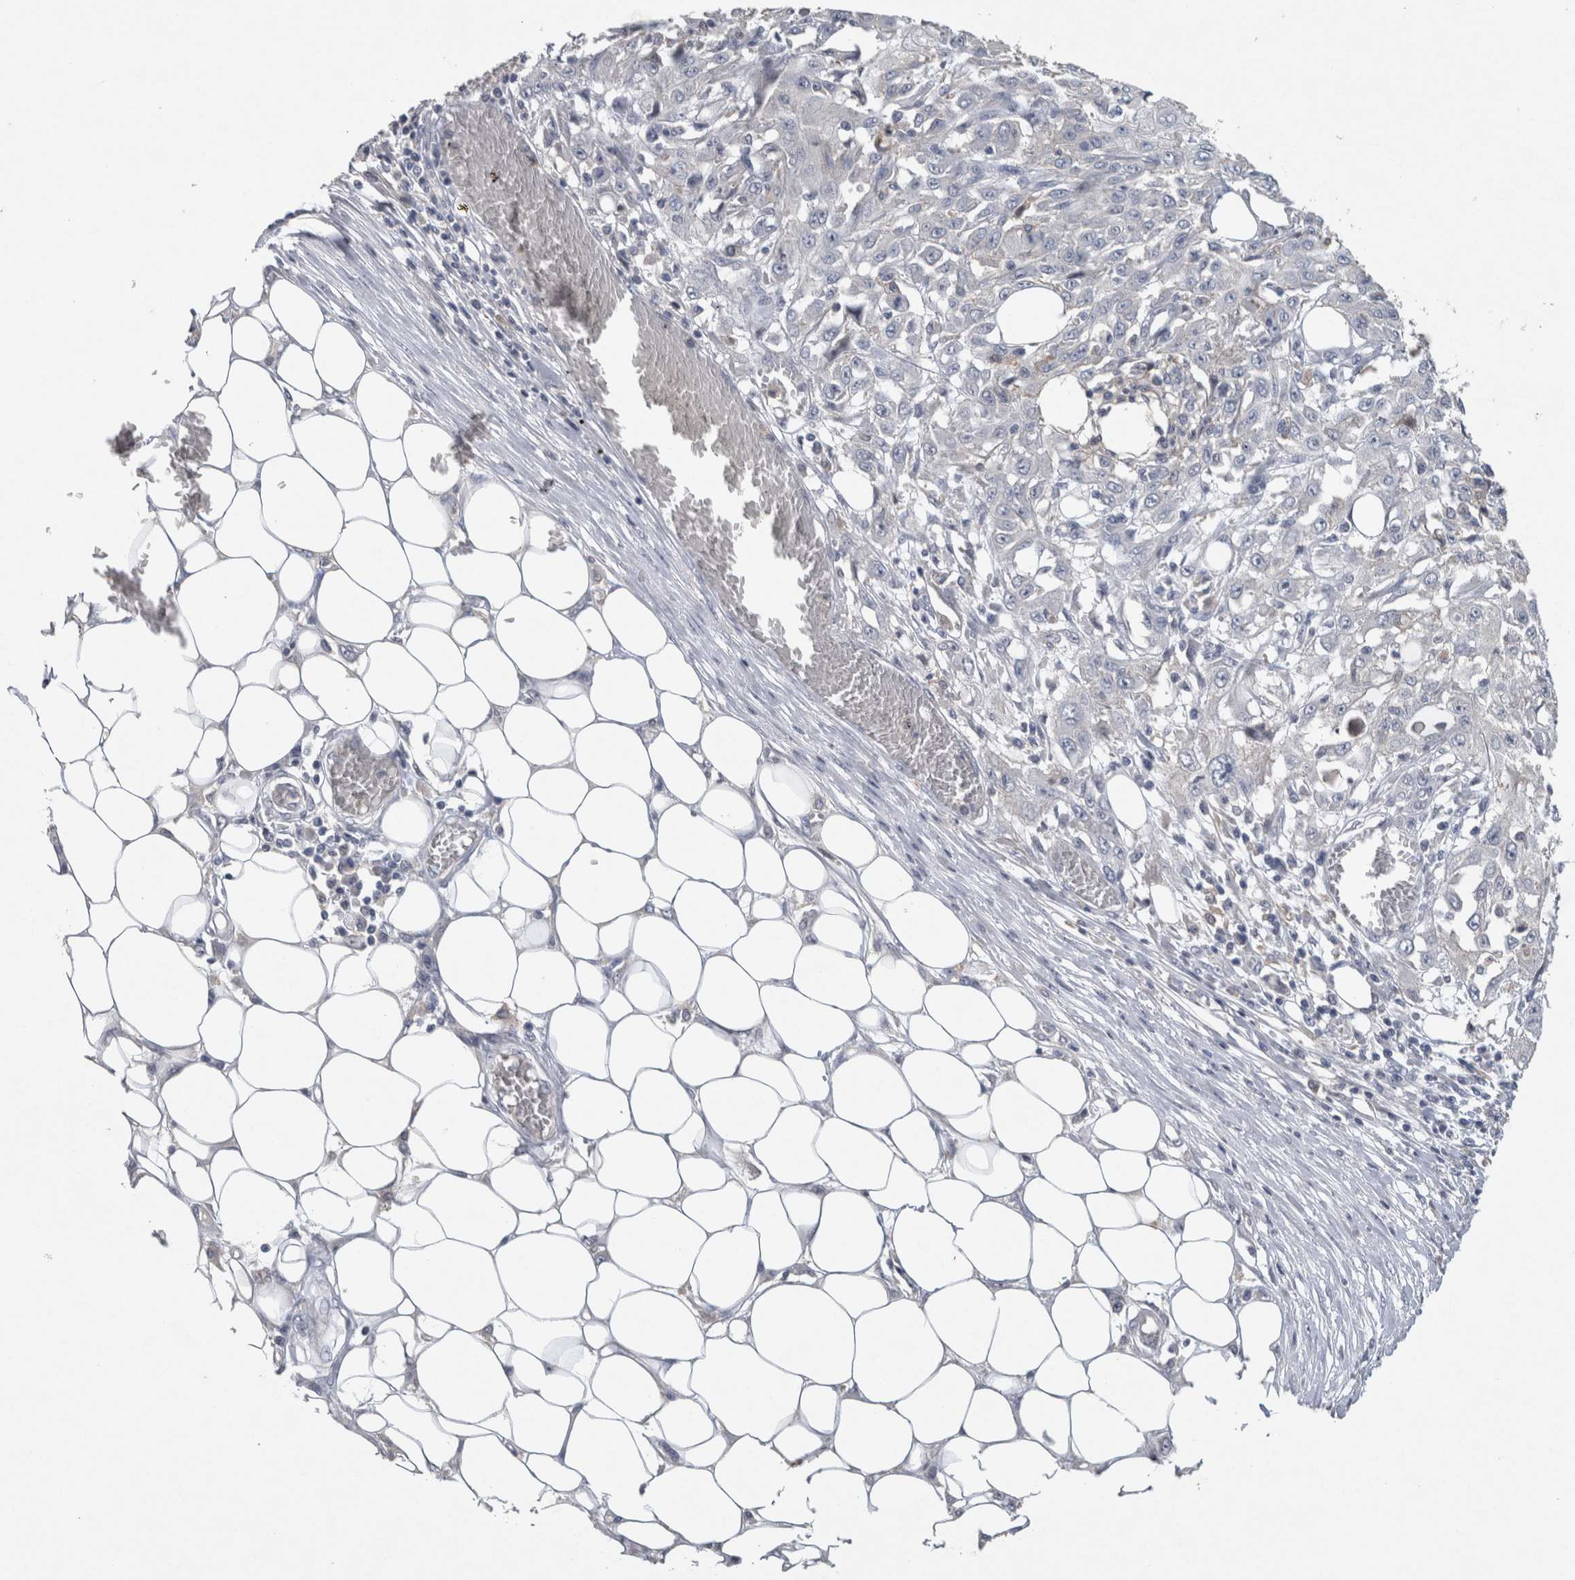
{"staining": {"intensity": "negative", "quantity": "none", "location": "none"}, "tissue": "skin cancer", "cell_type": "Tumor cells", "image_type": "cancer", "snomed": [{"axis": "morphology", "description": "Squamous cell carcinoma, NOS"}, {"axis": "morphology", "description": "Squamous cell carcinoma, metastatic, NOS"}, {"axis": "topography", "description": "Skin"}, {"axis": "topography", "description": "Lymph node"}], "caption": "Tumor cells show no significant protein staining in skin cancer.", "gene": "HEXD", "patient": {"sex": "male", "age": 75}}